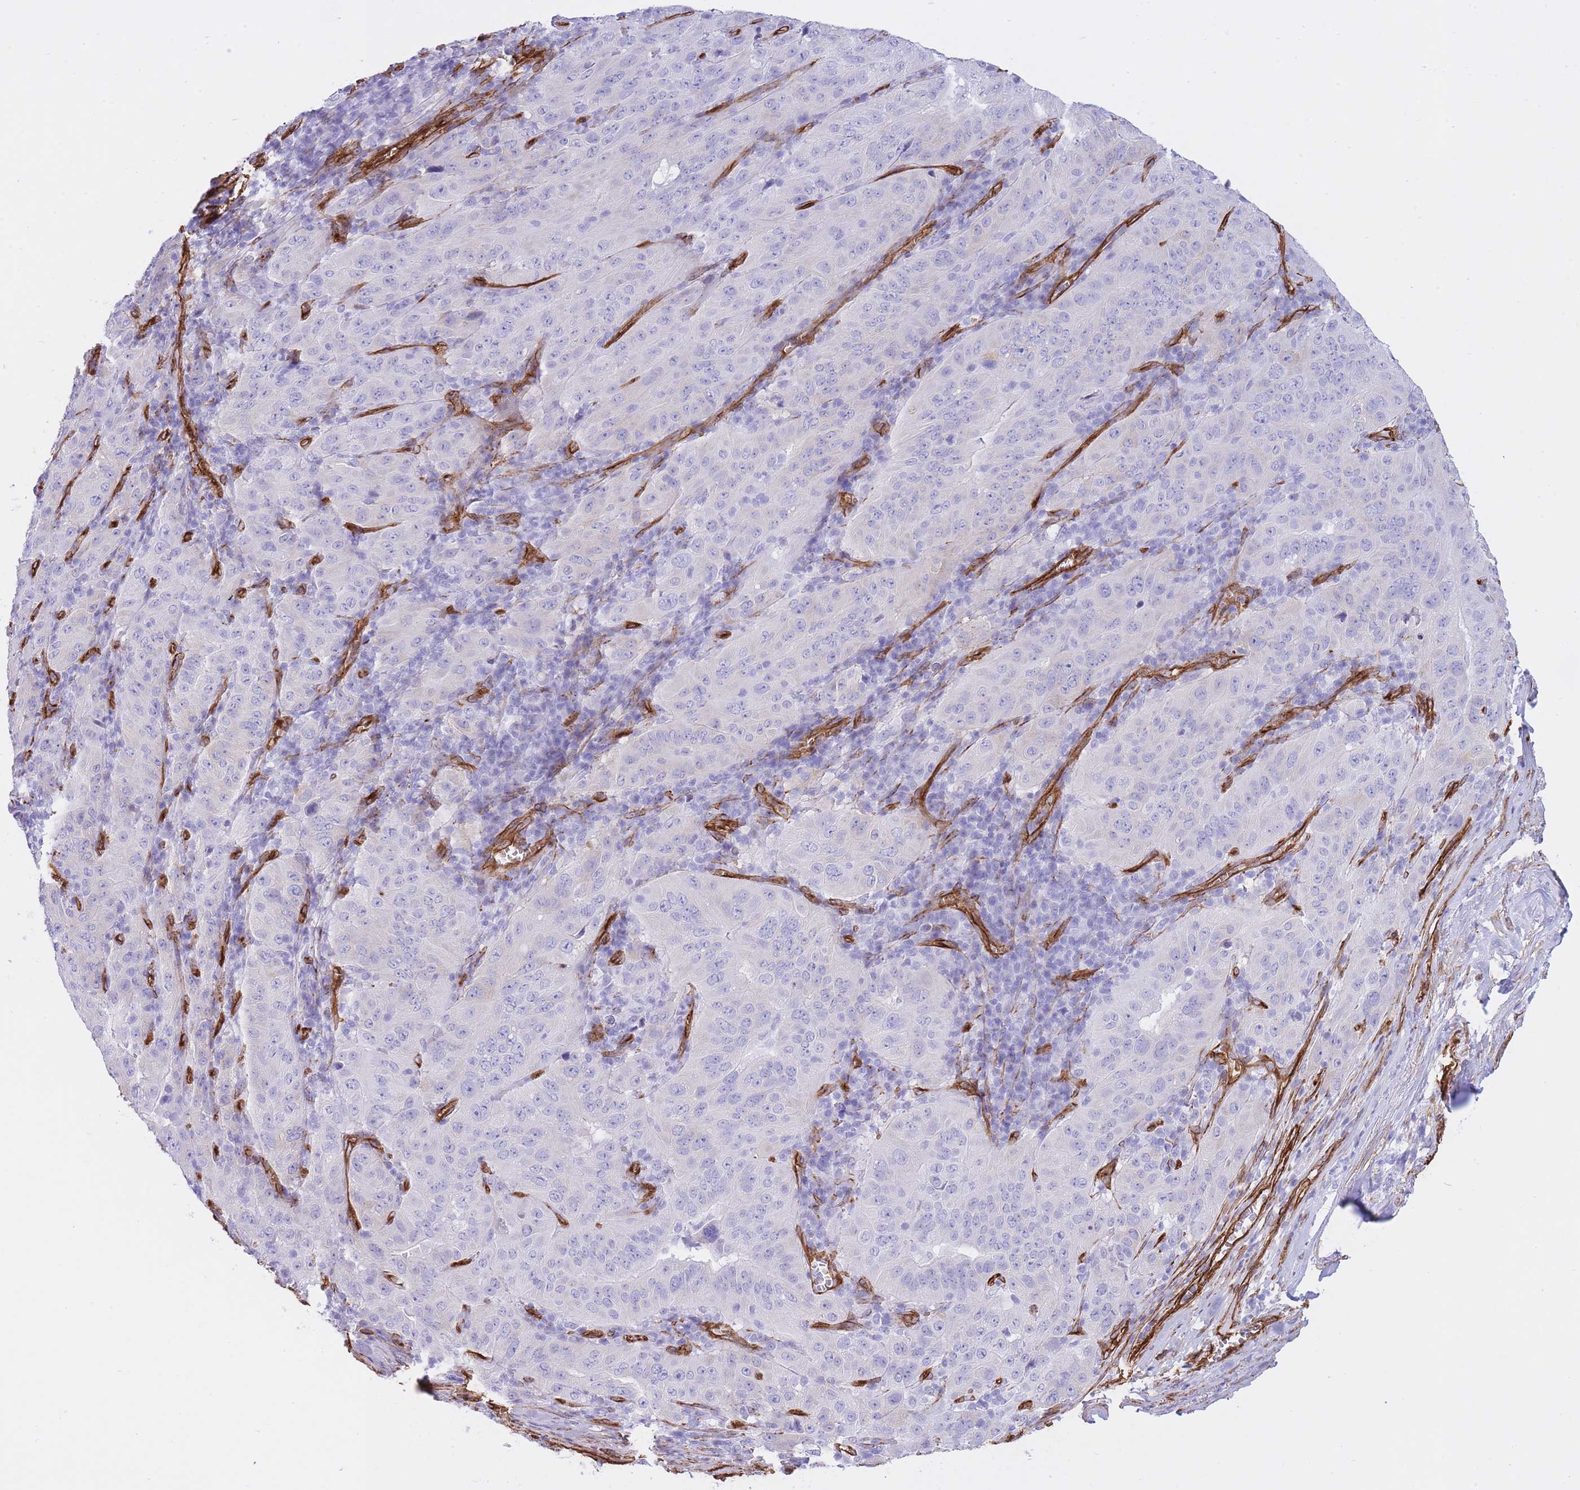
{"staining": {"intensity": "negative", "quantity": "none", "location": "none"}, "tissue": "pancreatic cancer", "cell_type": "Tumor cells", "image_type": "cancer", "snomed": [{"axis": "morphology", "description": "Adenocarcinoma, NOS"}, {"axis": "topography", "description": "Pancreas"}], "caption": "Tumor cells show no significant protein positivity in adenocarcinoma (pancreatic).", "gene": "CAVIN1", "patient": {"sex": "male", "age": 63}}